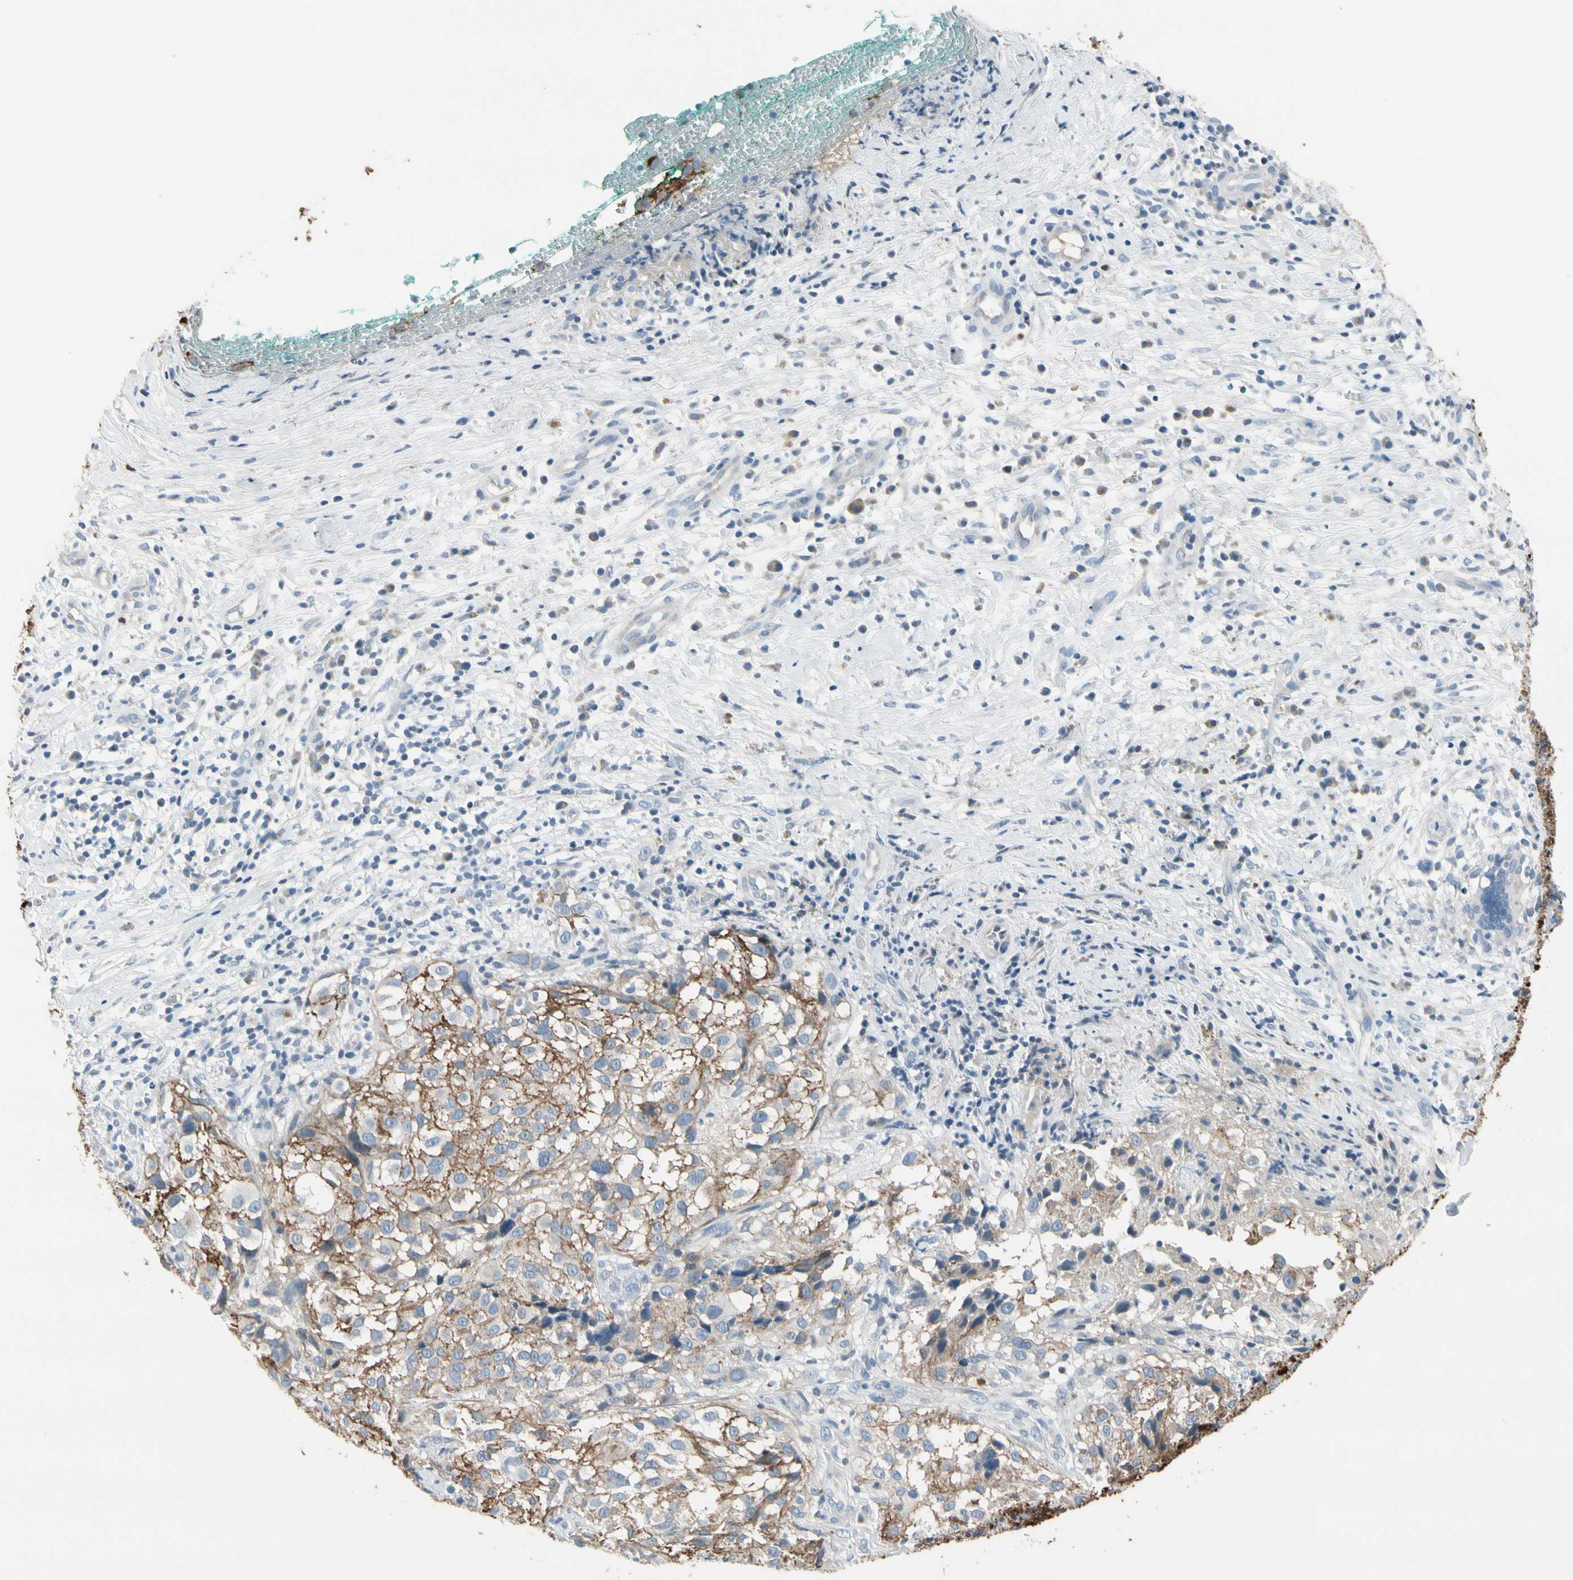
{"staining": {"intensity": "moderate", "quantity": ">75%", "location": "cytoplasmic/membranous"}, "tissue": "melanoma", "cell_type": "Tumor cells", "image_type": "cancer", "snomed": [{"axis": "morphology", "description": "Necrosis, NOS"}, {"axis": "morphology", "description": "Malignant melanoma, NOS"}, {"axis": "topography", "description": "Skin"}], "caption": "This is an image of immunohistochemistry staining of malignant melanoma, which shows moderate expression in the cytoplasmic/membranous of tumor cells.", "gene": "PIGR", "patient": {"sex": "female", "age": 87}}